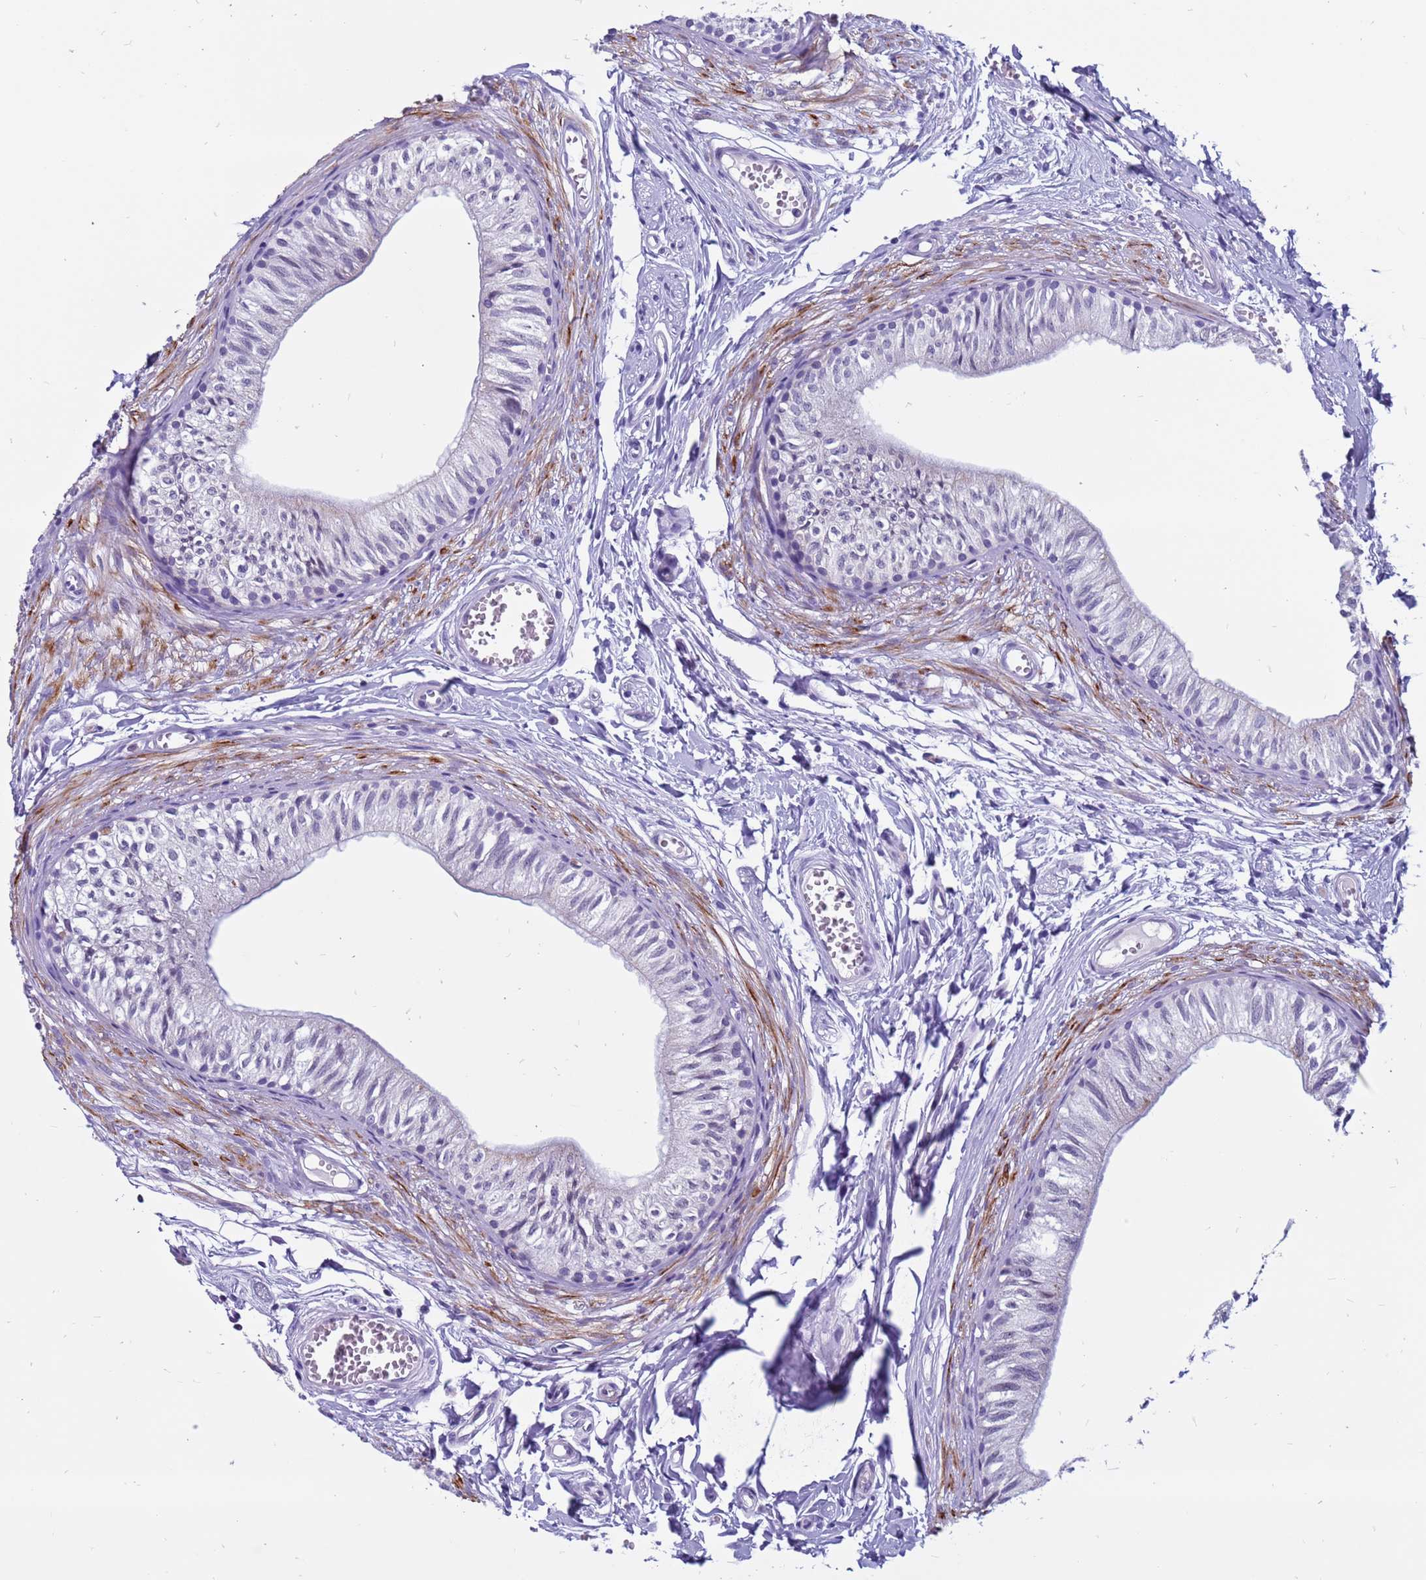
{"staining": {"intensity": "negative", "quantity": "none", "location": "none"}, "tissue": "epididymis", "cell_type": "Glandular cells", "image_type": "normal", "snomed": [{"axis": "morphology", "description": "Normal tissue, NOS"}, {"axis": "topography", "description": "Epididymis"}], "caption": "A histopathology image of epididymis stained for a protein exhibits no brown staining in glandular cells. Nuclei are stained in blue.", "gene": "CDK2AP2", "patient": {"sex": "male", "age": 37}}